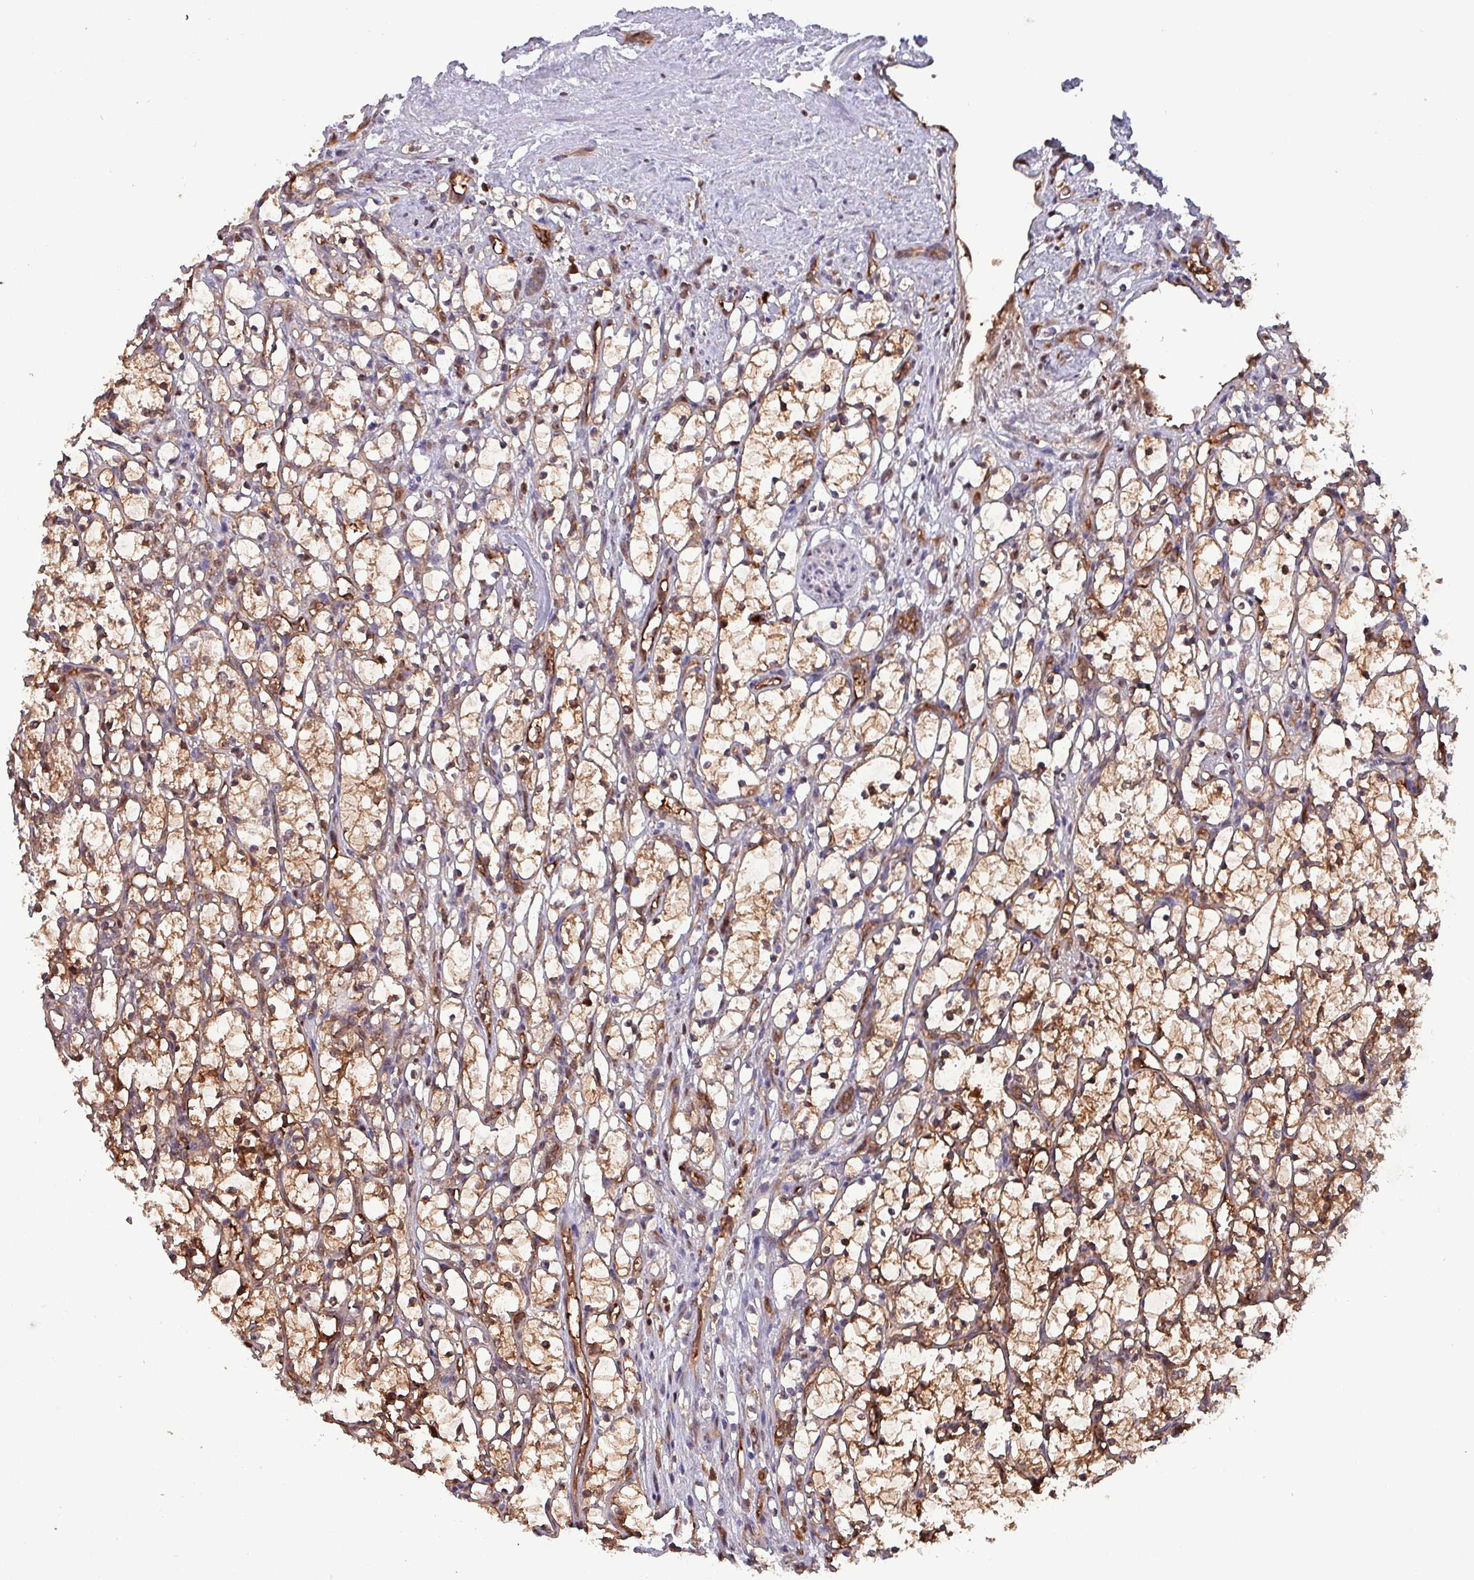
{"staining": {"intensity": "moderate", "quantity": ">75%", "location": "cytoplasmic/membranous"}, "tissue": "renal cancer", "cell_type": "Tumor cells", "image_type": "cancer", "snomed": [{"axis": "morphology", "description": "Adenocarcinoma, NOS"}, {"axis": "topography", "description": "Kidney"}], "caption": "IHC of human renal cancer (adenocarcinoma) shows medium levels of moderate cytoplasmic/membranous staining in about >75% of tumor cells. The staining is performed using DAB brown chromogen to label protein expression. The nuclei are counter-stained blue using hematoxylin.", "gene": "PSMB8", "patient": {"sex": "female", "age": 69}}